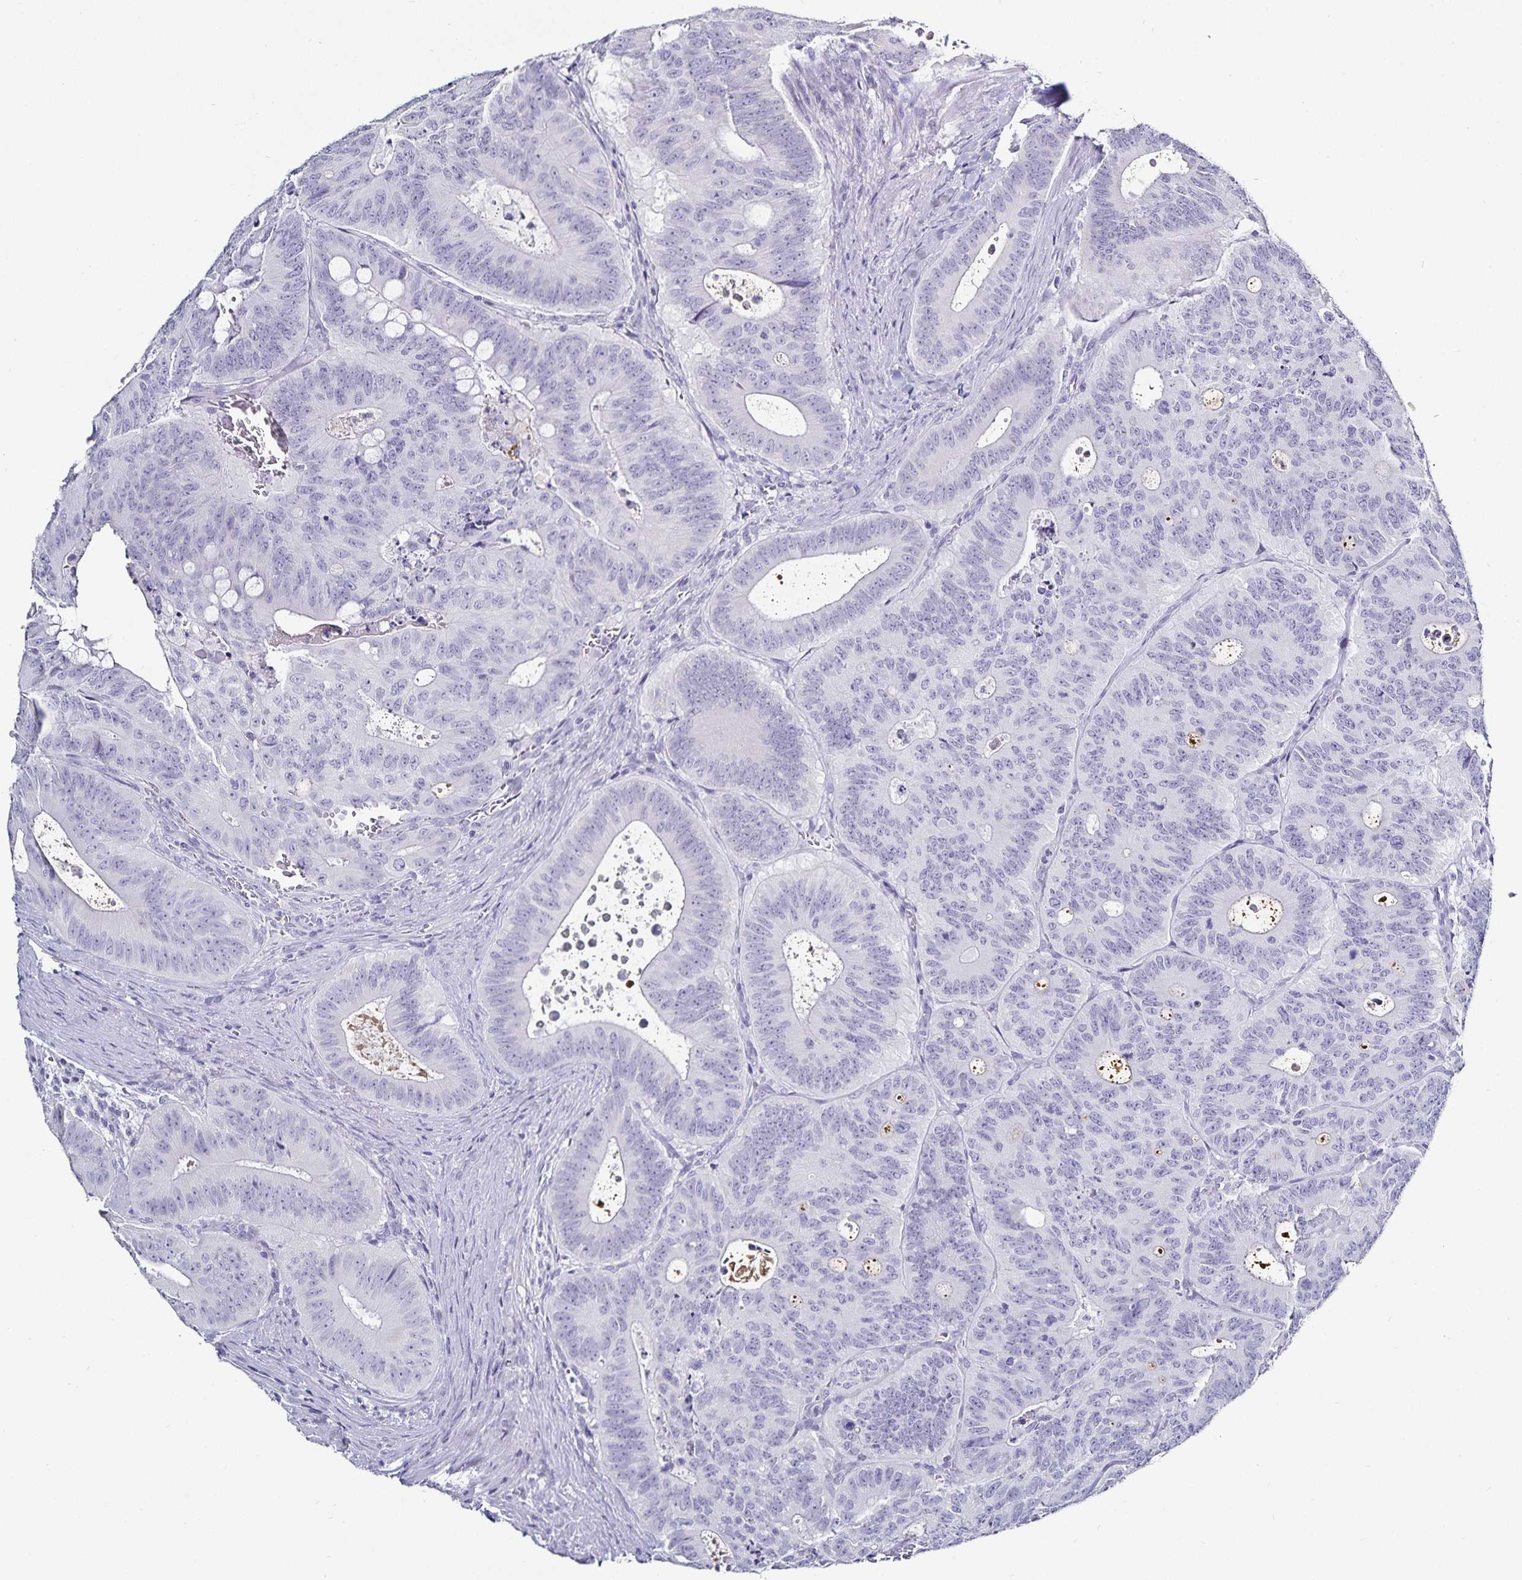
{"staining": {"intensity": "negative", "quantity": "none", "location": "none"}, "tissue": "colorectal cancer", "cell_type": "Tumor cells", "image_type": "cancer", "snomed": [{"axis": "morphology", "description": "Adenocarcinoma, NOS"}, {"axis": "topography", "description": "Colon"}], "caption": "The IHC photomicrograph has no significant positivity in tumor cells of adenocarcinoma (colorectal) tissue.", "gene": "TTR", "patient": {"sex": "male", "age": 62}}